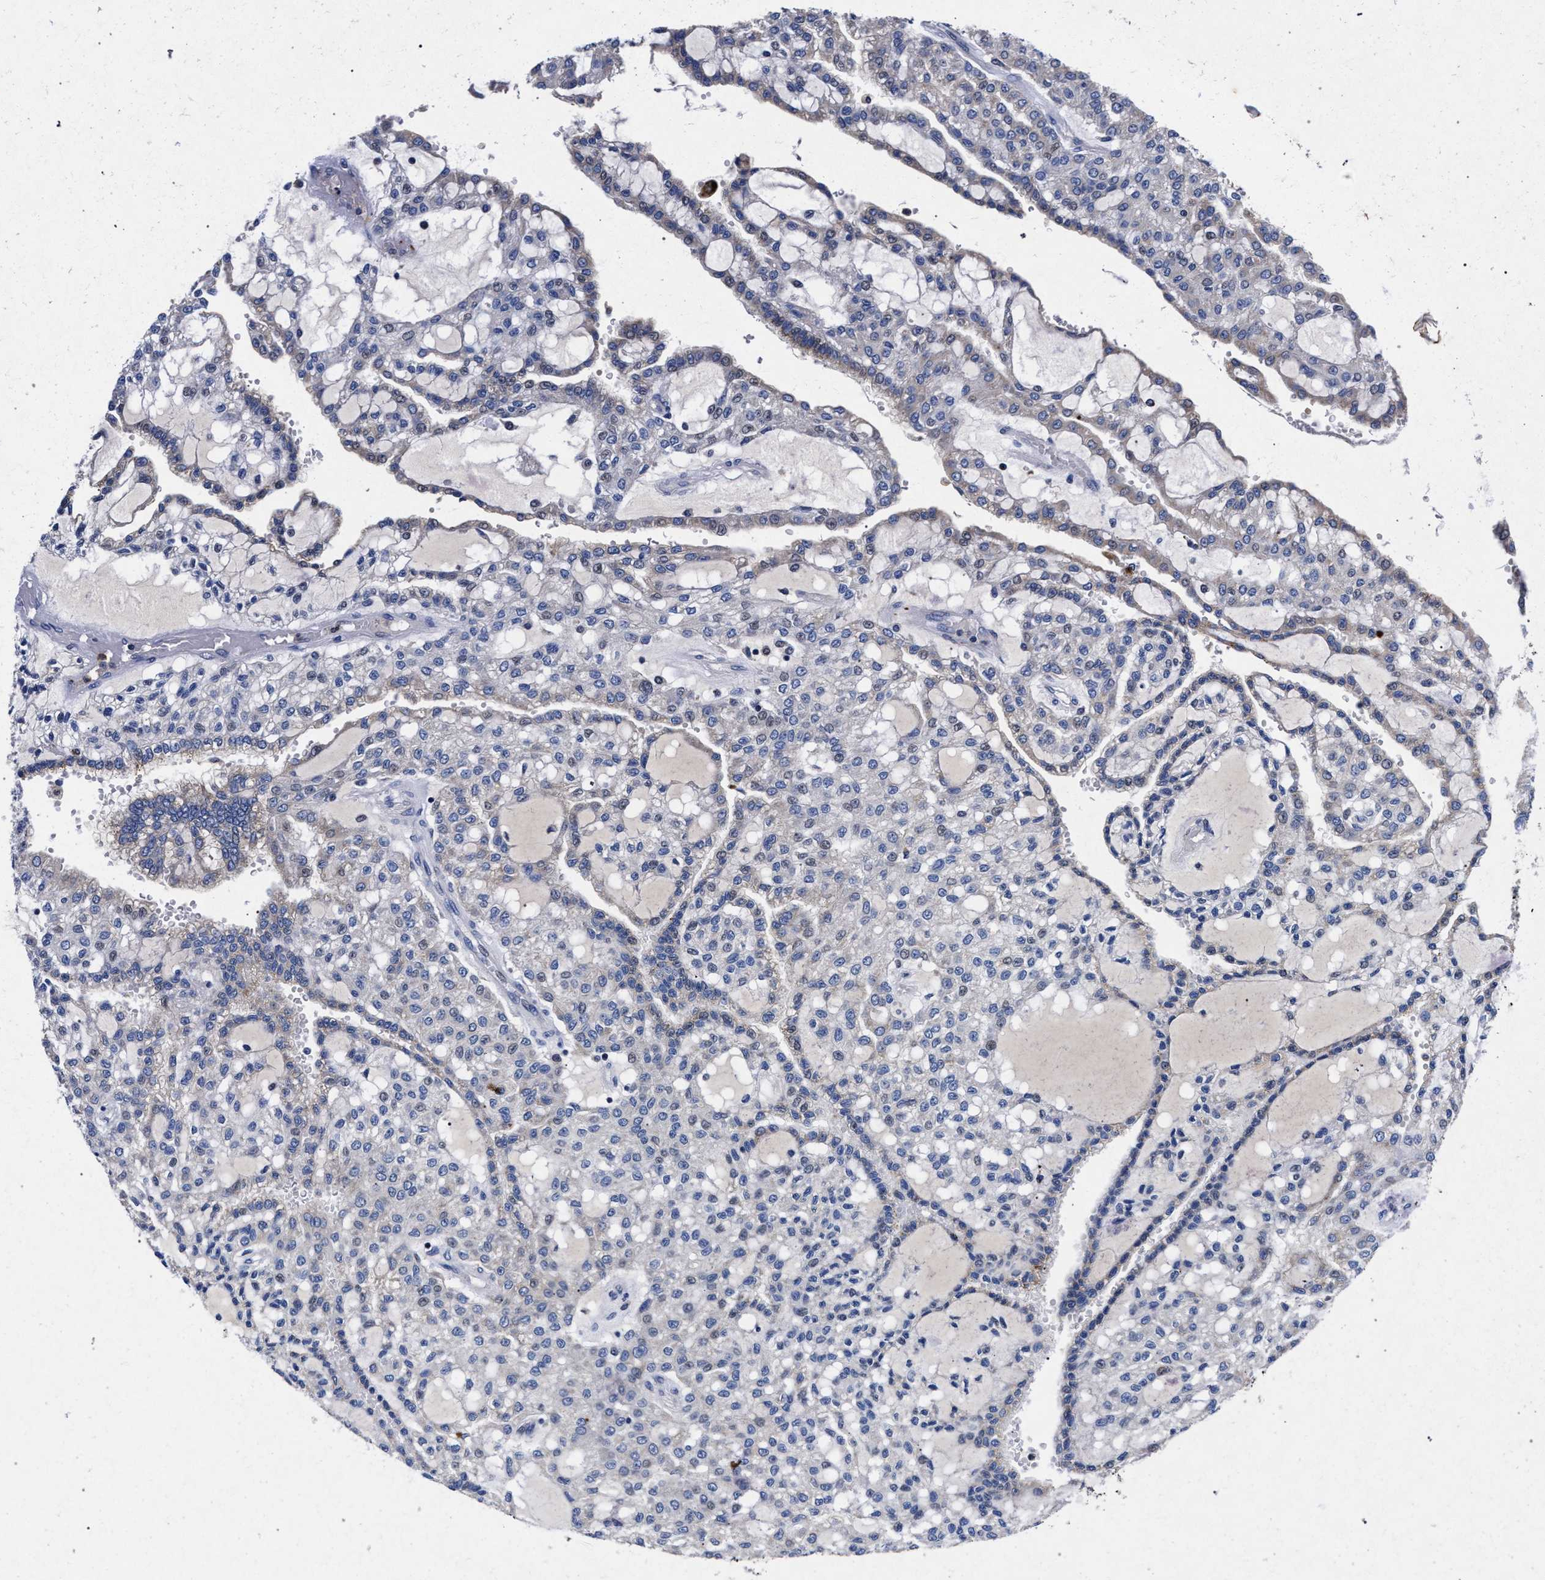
{"staining": {"intensity": "weak", "quantity": "<25%", "location": "cytoplasmic/membranous"}, "tissue": "renal cancer", "cell_type": "Tumor cells", "image_type": "cancer", "snomed": [{"axis": "morphology", "description": "Adenocarcinoma, NOS"}, {"axis": "topography", "description": "Kidney"}], "caption": "Tumor cells show no significant protein staining in renal adenocarcinoma.", "gene": "HSD17B14", "patient": {"sex": "male", "age": 63}}